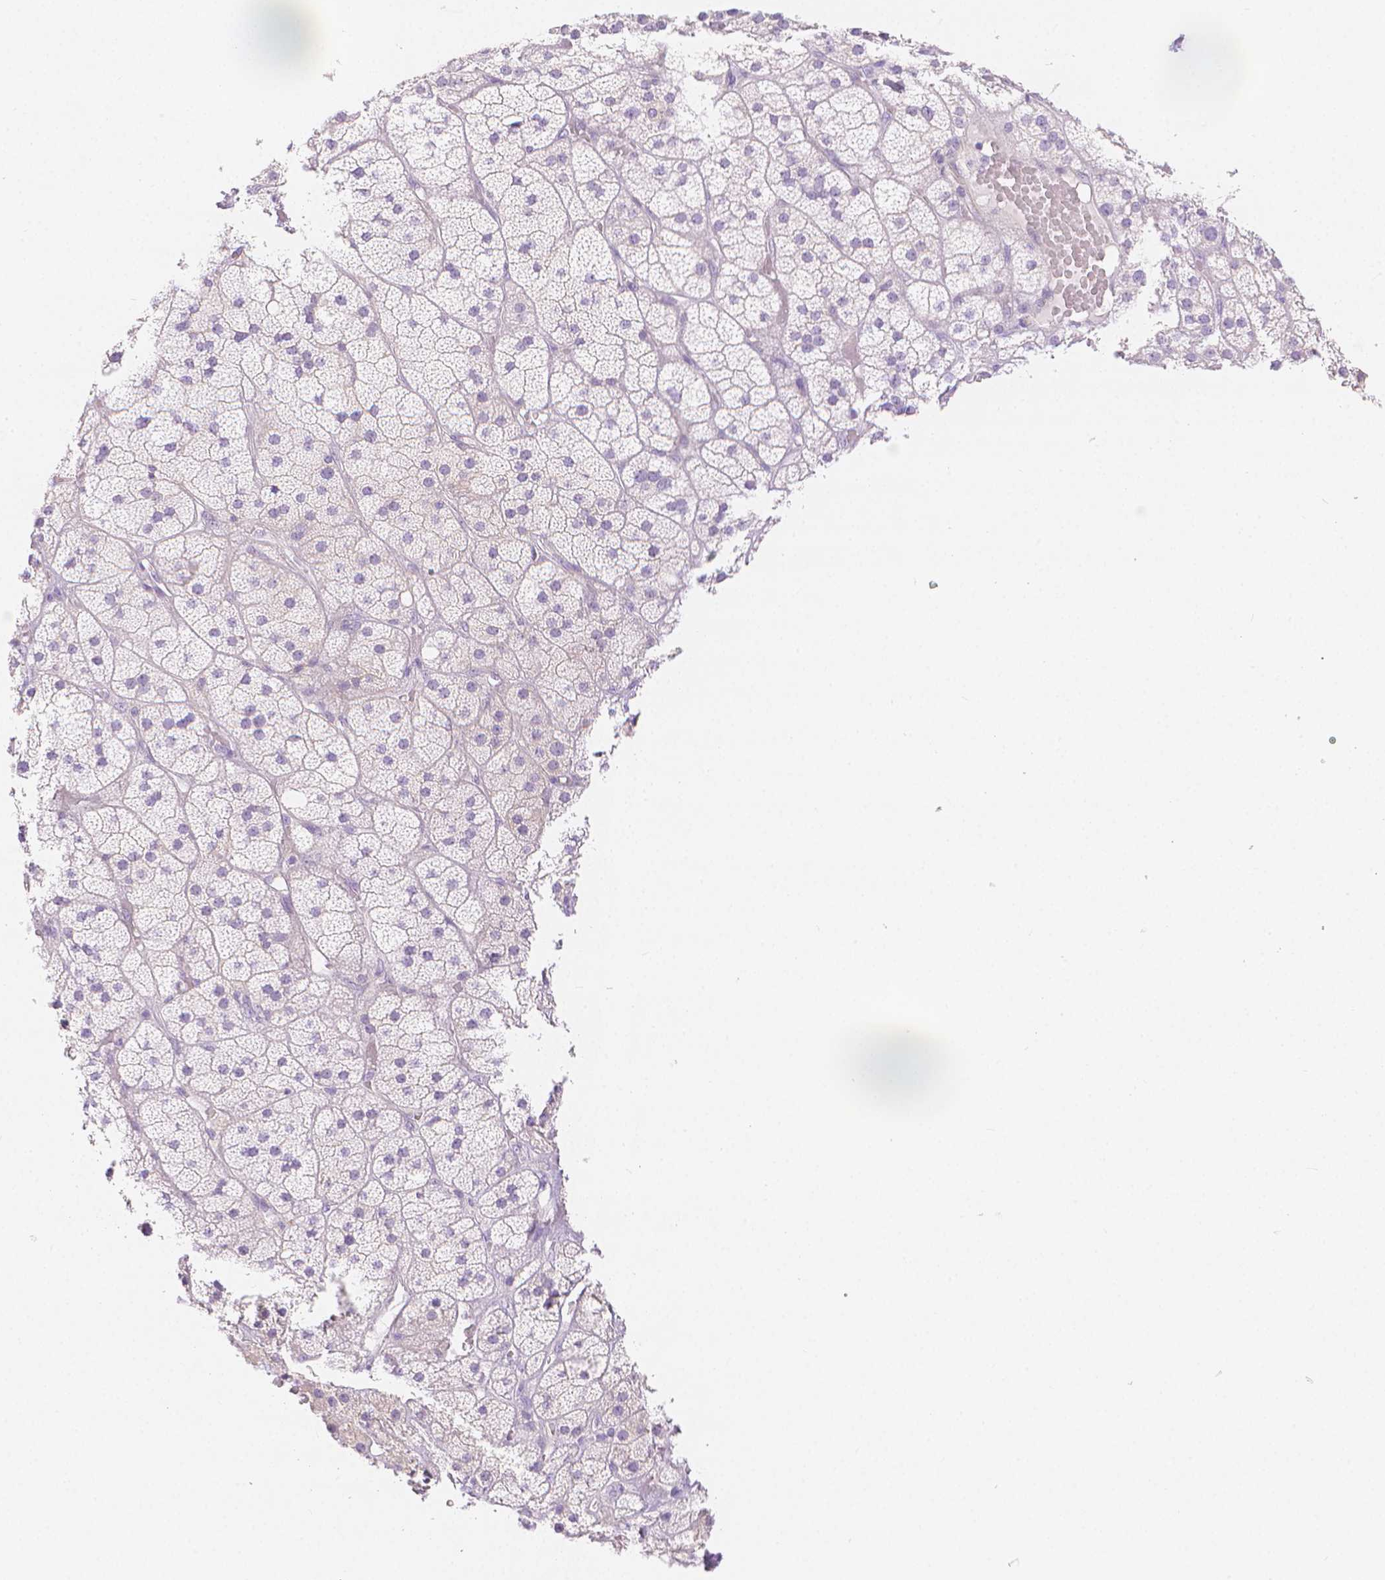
{"staining": {"intensity": "negative", "quantity": "none", "location": "none"}, "tissue": "adrenal gland", "cell_type": "Glandular cells", "image_type": "normal", "snomed": [{"axis": "morphology", "description": "Normal tissue, NOS"}, {"axis": "topography", "description": "Adrenal gland"}], "caption": "The IHC image has no significant staining in glandular cells of adrenal gland.", "gene": "SLC27A5", "patient": {"sex": "male", "age": 57}}